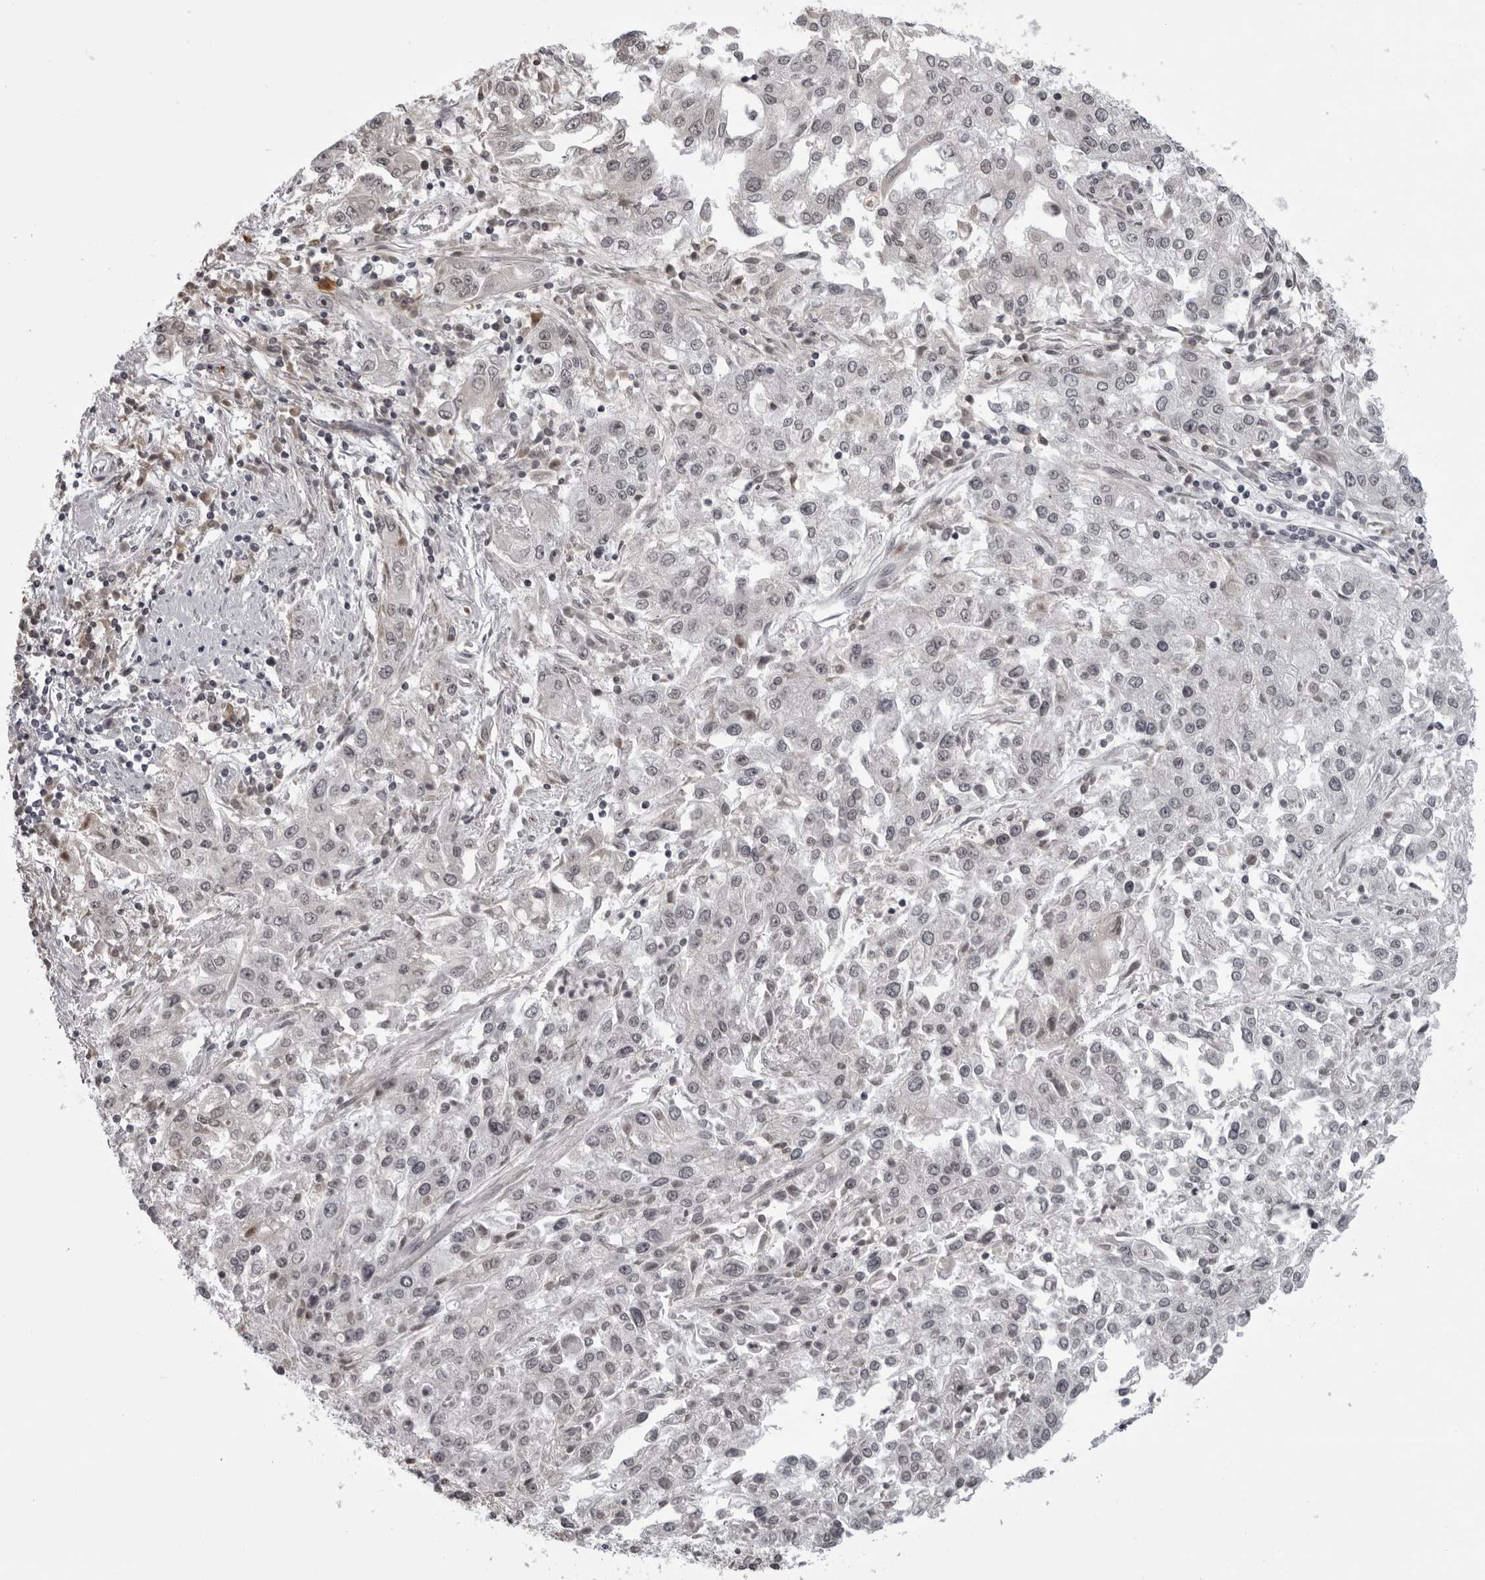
{"staining": {"intensity": "weak", "quantity": "<25%", "location": "nuclear"}, "tissue": "endometrial cancer", "cell_type": "Tumor cells", "image_type": "cancer", "snomed": [{"axis": "morphology", "description": "Adenocarcinoma, NOS"}, {"axis": "topography", "description": "Endometrium"}], "caption": "Endometrial adenocarcinoma was stained to show a protein in brown. There is no significant staining in tumor cells.", "gene": "EXOSC10", "patient": {"sex": "female", "age": 49}}